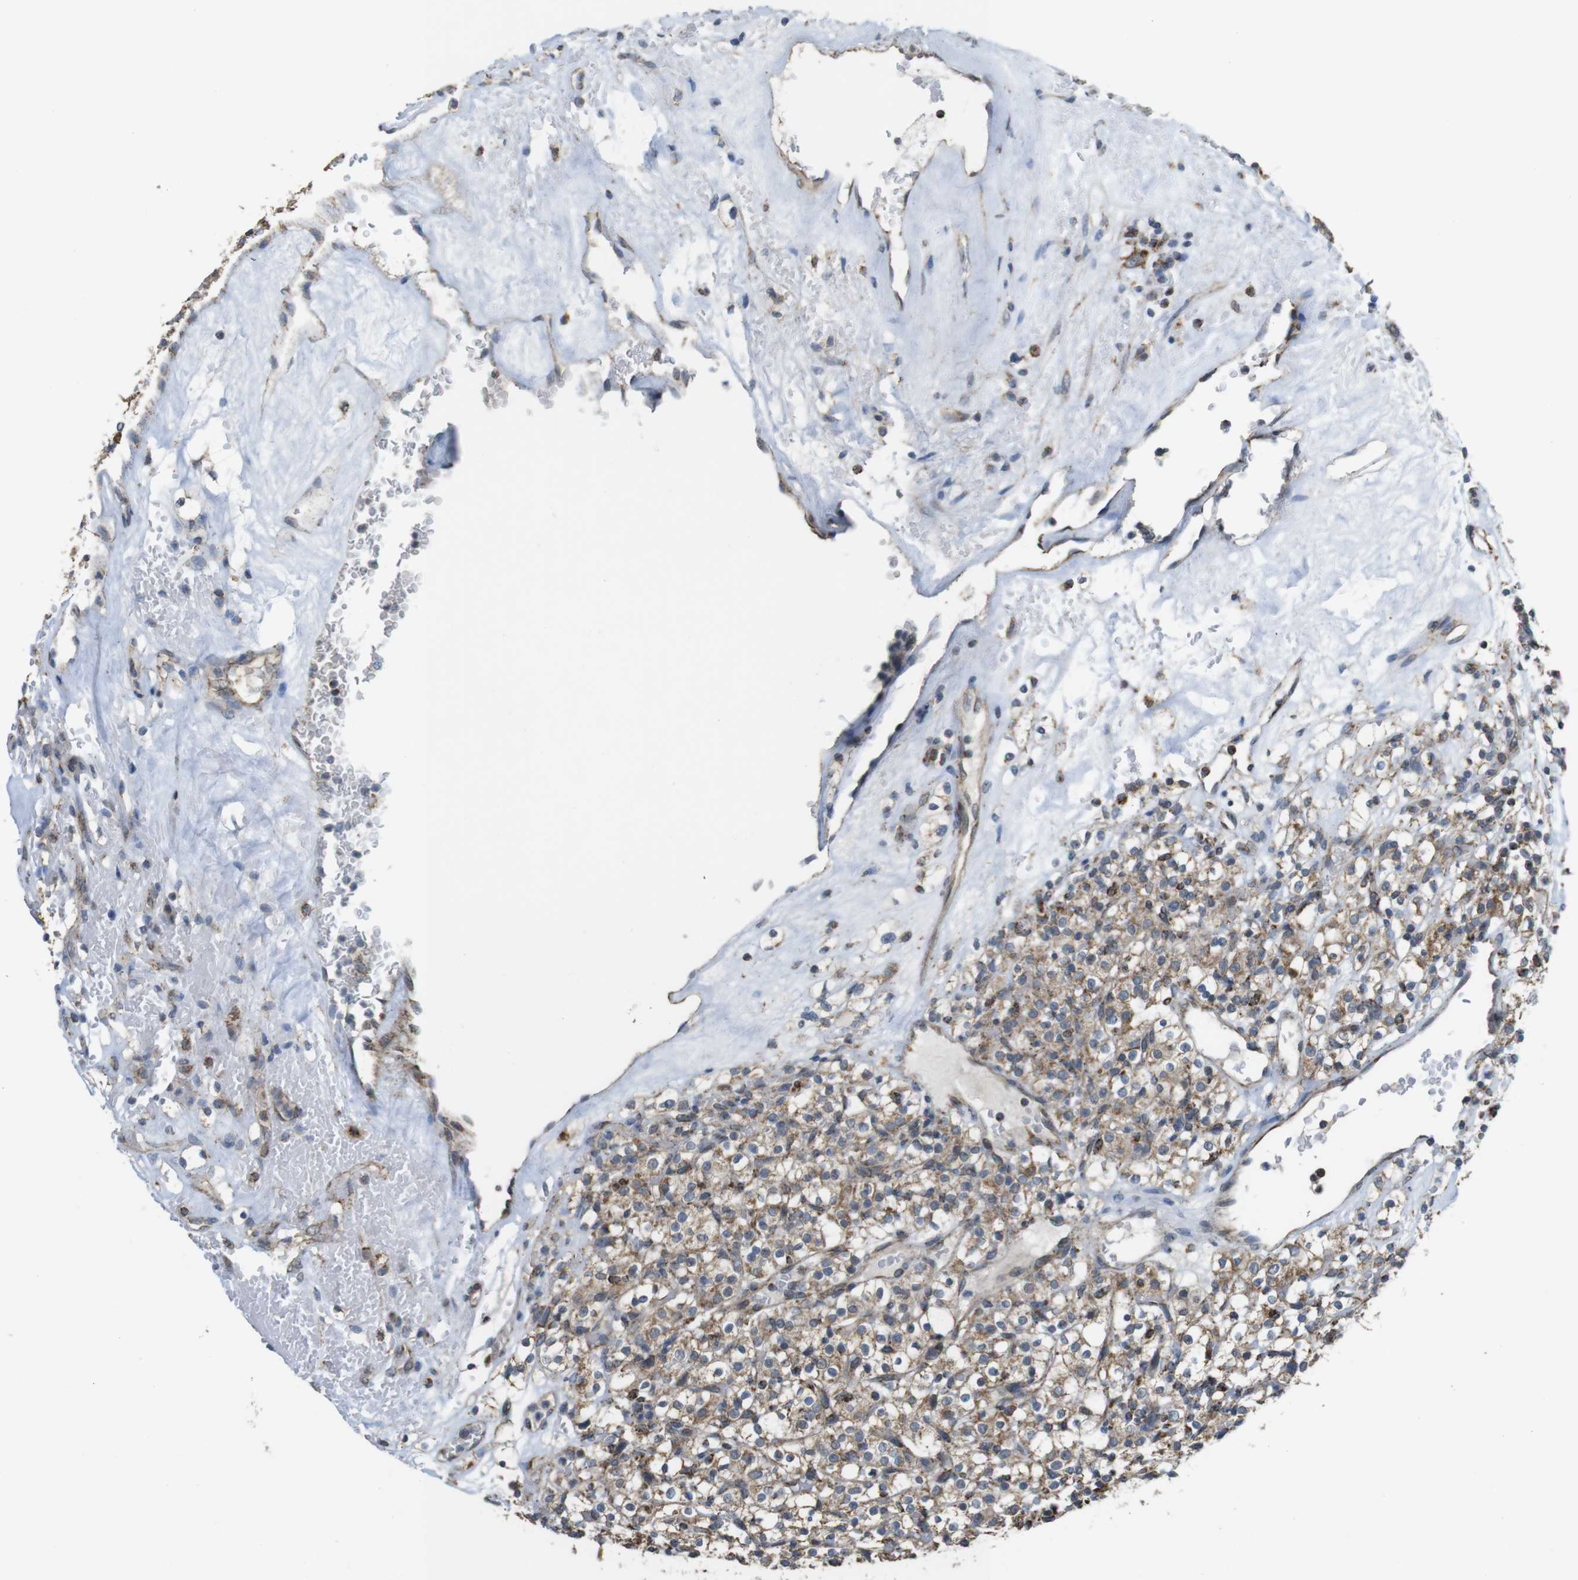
{"staining": {"intensity": "moderate", "quantity": ">75%", "location": "cytoplasmic/membranous"}, "tissue": "renal cancer", "cell_type": "Tumor cells", "image_type": "cancer", "snomed": [{"axis": "morphology", "description": "Normal tissue, NOS"}, {"axis": "morphology", "description": "Adenocarcinoma, NOS"}, {"axis": "topography", "description": "Kidney"}], "caption": "Immunohistochemical staining of renal adenocarcinoma demonstrates medium levels of moderate cytoplasmic/membranous positivity in approximately >75% of tumor cells.", "gene": "CALHM2", "patient": {"sex": "female", "age": 72}}